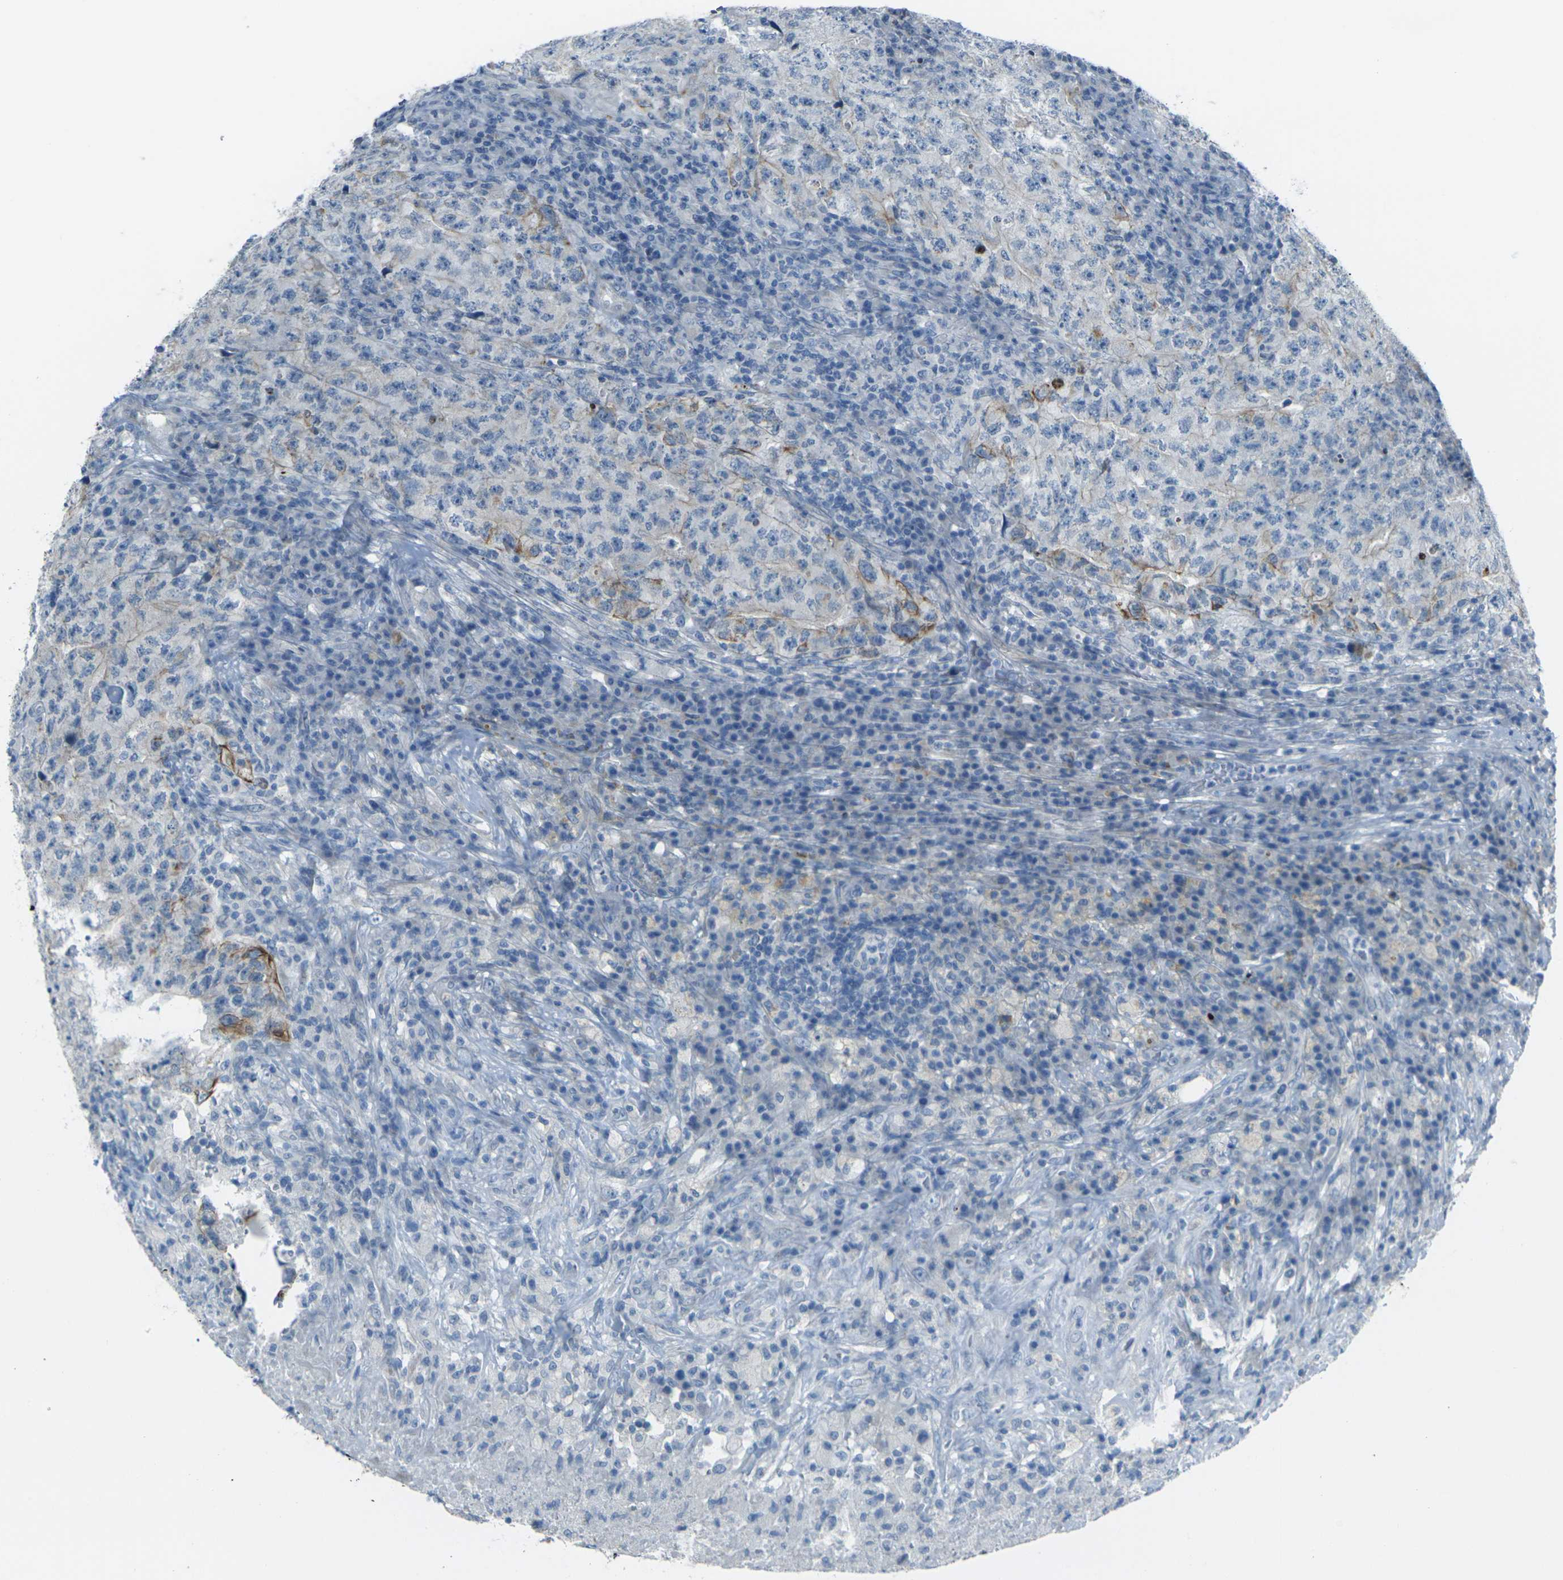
{"staining": {"intensity": "moderate", "quantity": "<25%", "location": "cytoplasmic/membranous"}, "tissue": "testis cancer", "cell_type": "Tumor cells", "image_type": "cancer", "snomed": [{"axis": "morphology", "description": "Necrosis, NOS"}, {"axis": "morphology", "description": "Carcinoma, Embryonal, NOS"}, {"axis": "topography", "description": "Testis"}], "caption": "This is an image of immunohistochemistry (IHC) staining of testis embryonal carcinoma, which shows moderate staining in the cytoplasmic/membranous of tumor cells.", "gene": "ANKRD46", "patient": {"sex": "male", "age": 19}}